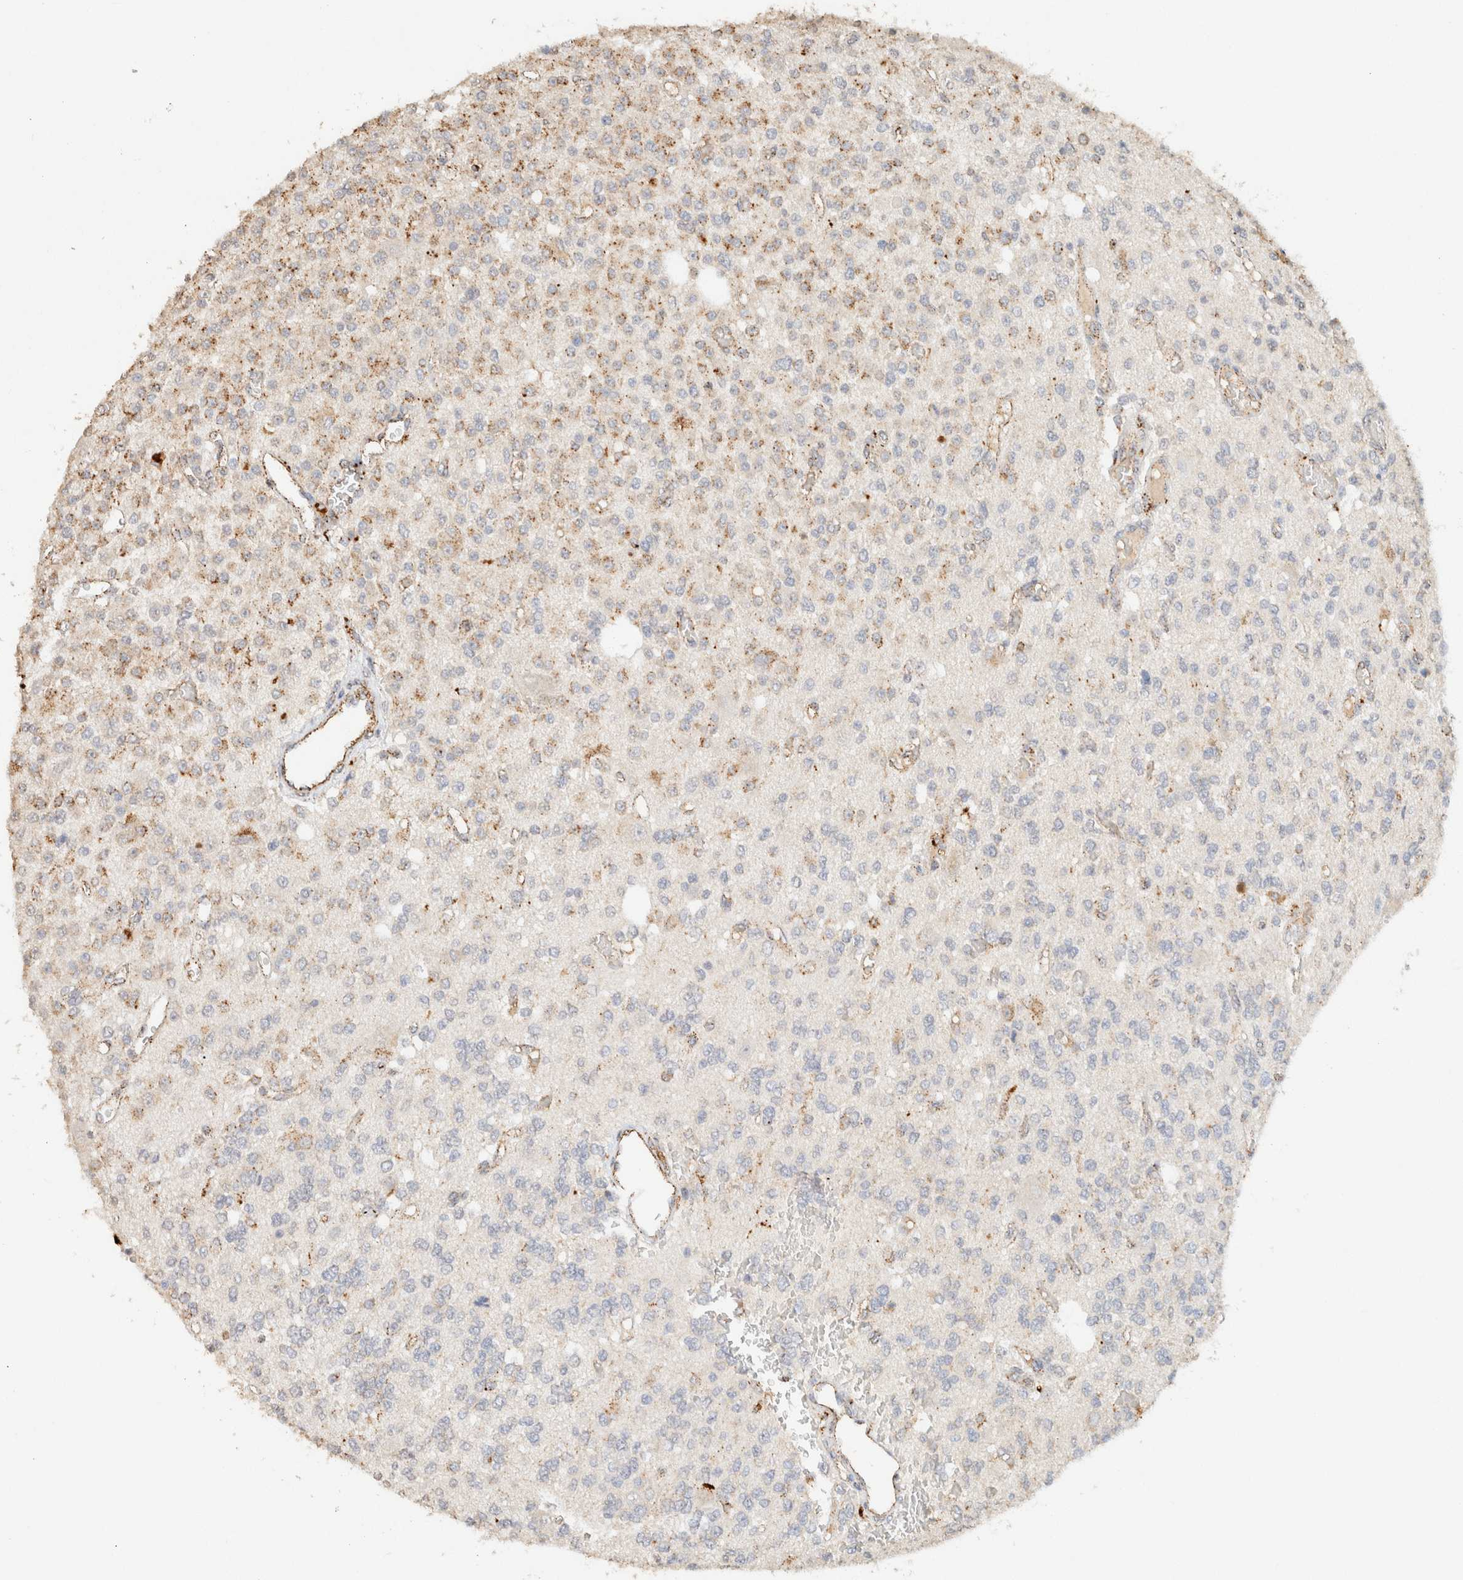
{"staining": {"intensity": "moderate", "quantity": "<25%", "location": "cytoplasmic/membranous"}, "tissue": "glioma", "cell_type": "Tumor cells", "image_type": "cancer", "snomed": [{"axis": "morphology", "description": "Glioma, malignant, Low grade"}, {"axis": "topography", "description": "Brain"}], "caption": "Malignant glioma (low-grade) stained for a protein (brown) demonstrates moderate cytoplasmic/membranous positive expression in about <25% of tumor cells.", "gene": "CTSC", "patient": {"sex": "male", "age": 38}}